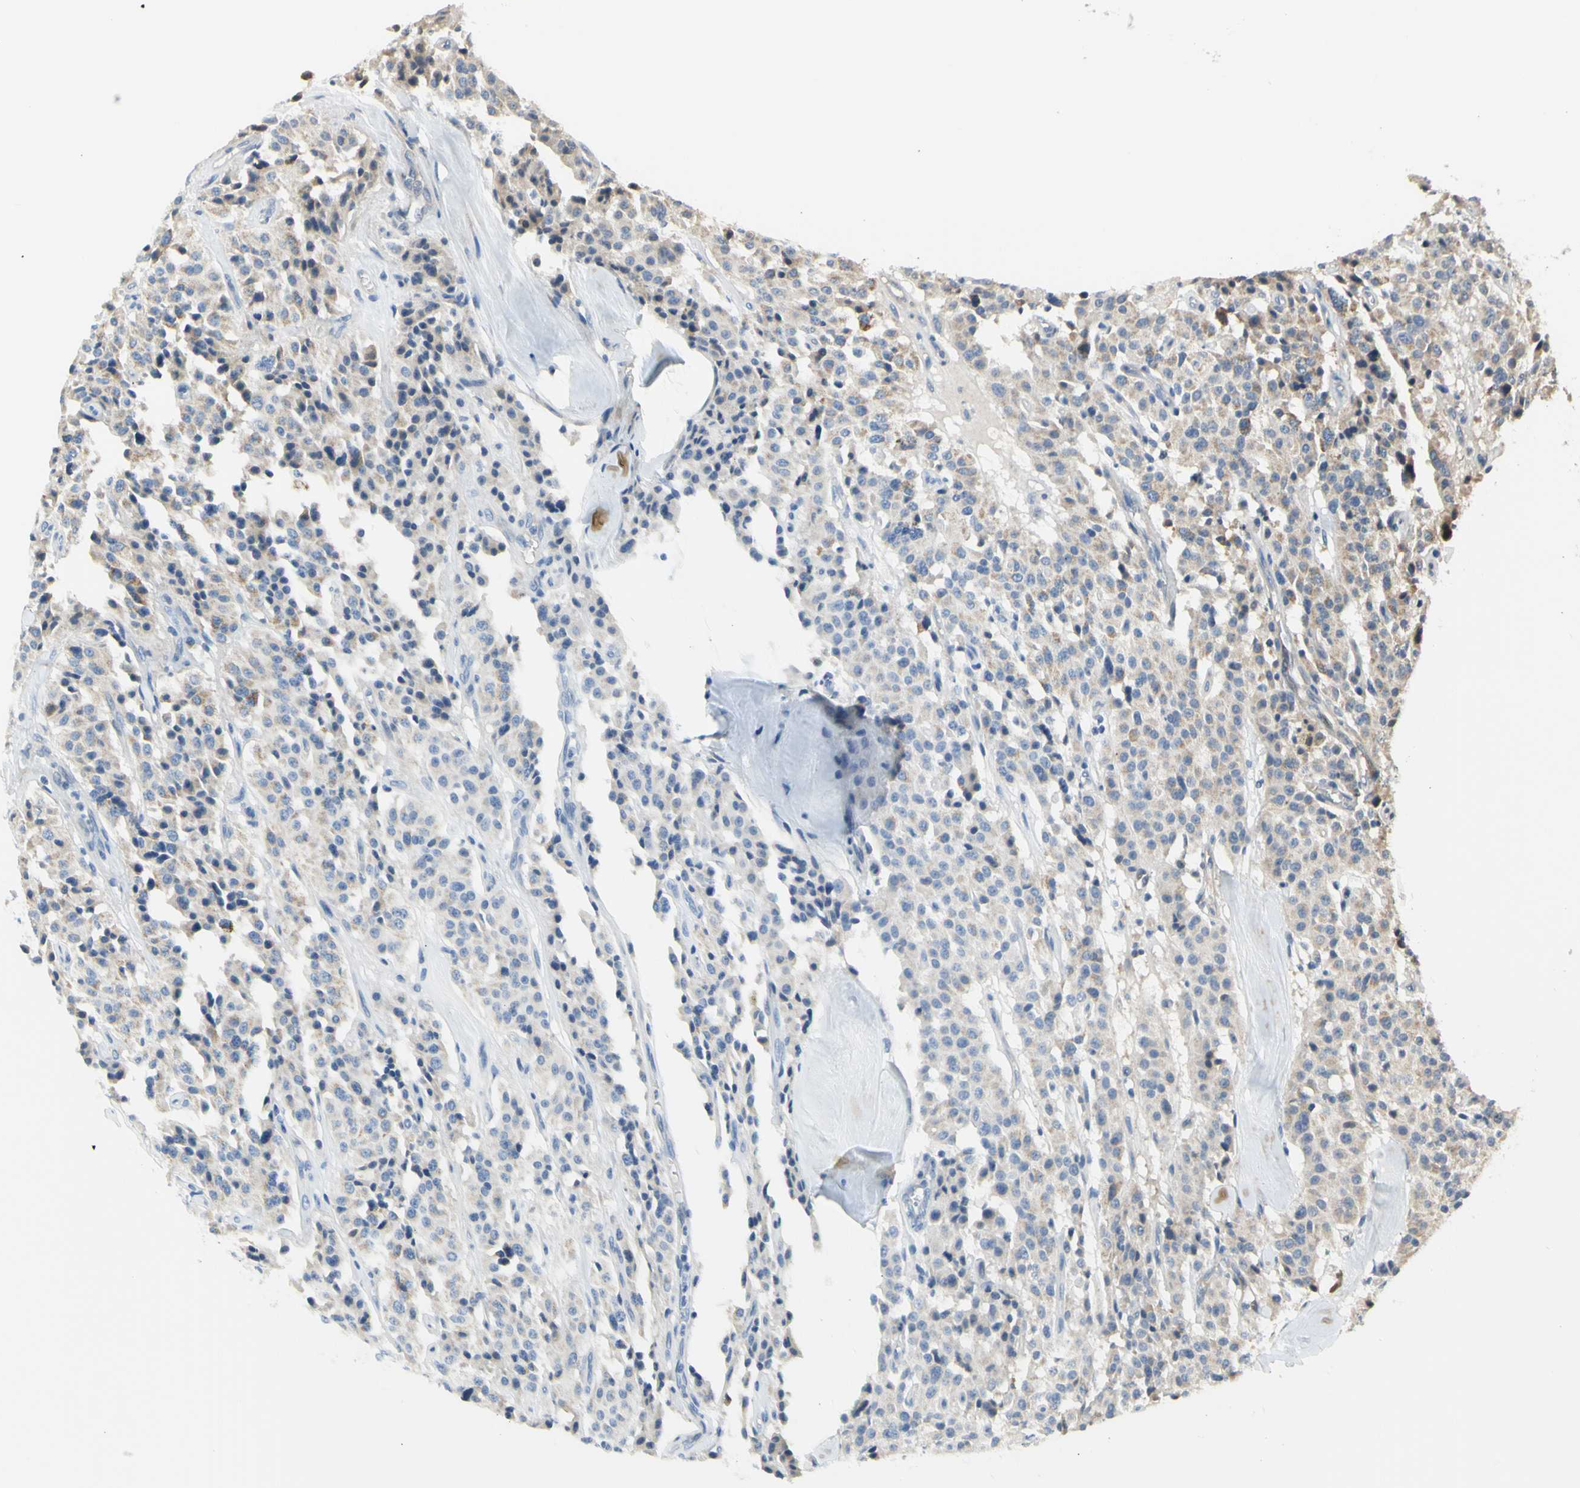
{"staining": {"intensity": "weak", "quantity": ">75%", "location": "cytoplasmic/membranous"}, "tissue": "carcinoid", "cell_type": "Tumor cells", "image_type": "cancer", "snomed": [{"axis": "morphology", "description": "Carcinoid, malignant, NOS"}, {"axis": "topography", "description": "Lung"}], "caption": "The histopathology image exhibits a brown stain indicating the presence of a protein in the cytoplasmic/membranous of tumor cells in carcinoid (malignant). The protein of interest is stained brown, and the nuclei are stained in blue (DAB (3,3'-diaminobenzidine) IHC with brightfield microscopy, high magnification).", "gene": "NPHP3", "patient": {"sex": "male", "age": 30}}